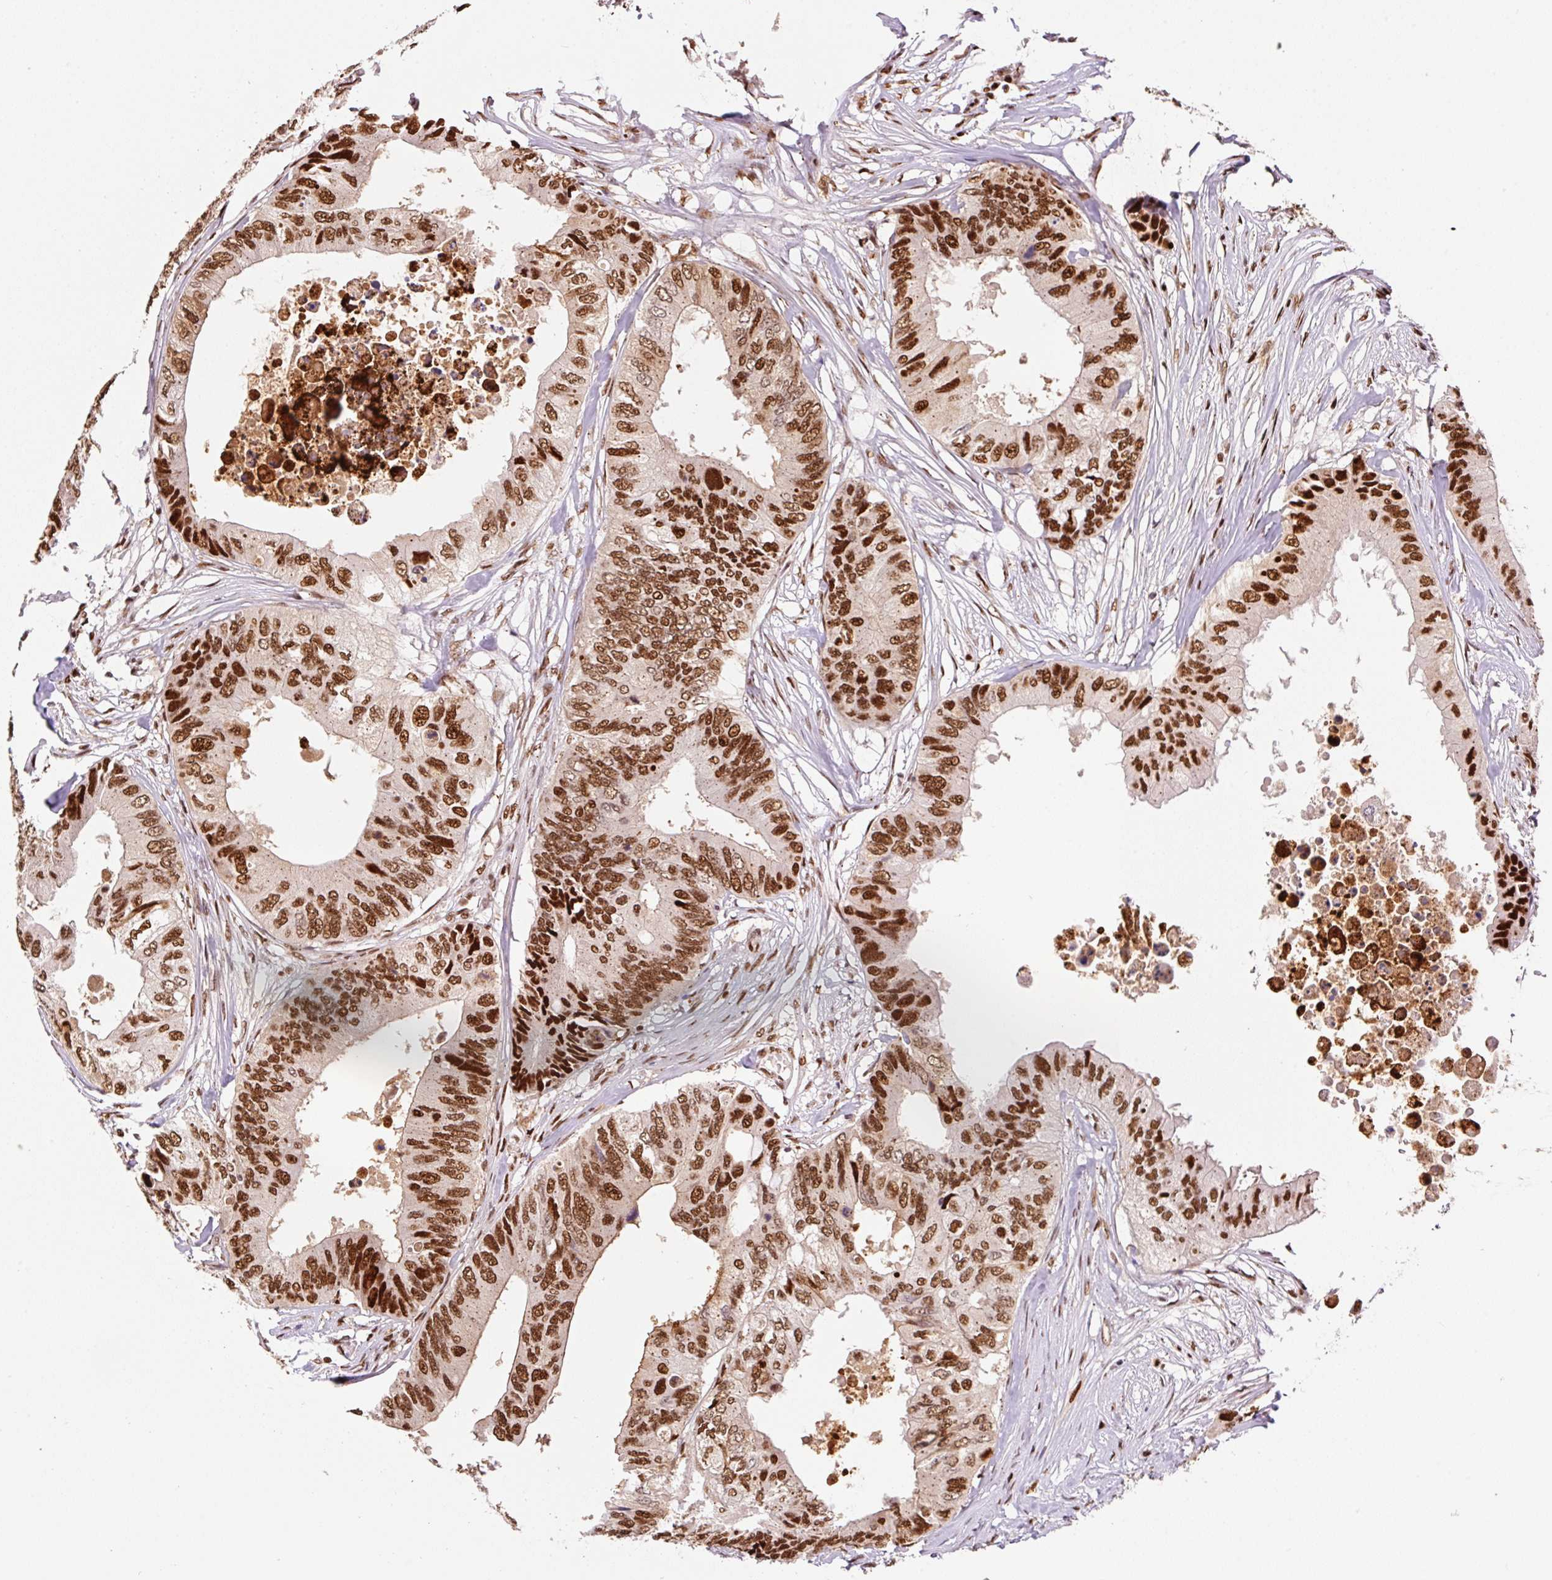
{"staining": {"intensity": "moderate", "quantity": ">75%", "location": "nuclear"}, "tissue": "colorectal cancer", "cell_type": "Tumor cells", "image_type": "cancer", "snomed": [{"axis": "morphology", "description": "Adenocarcinoma, NOS"}, {"axis": "topography", "description": "Colon"}], "caption": "Tumor cells display medium levels of moderate nuclear staining in approximately >75% of cells in adenocarcinoma (colorectal).", "gene": "GPR139", "patient": {"sex": "male", "age": 71}}